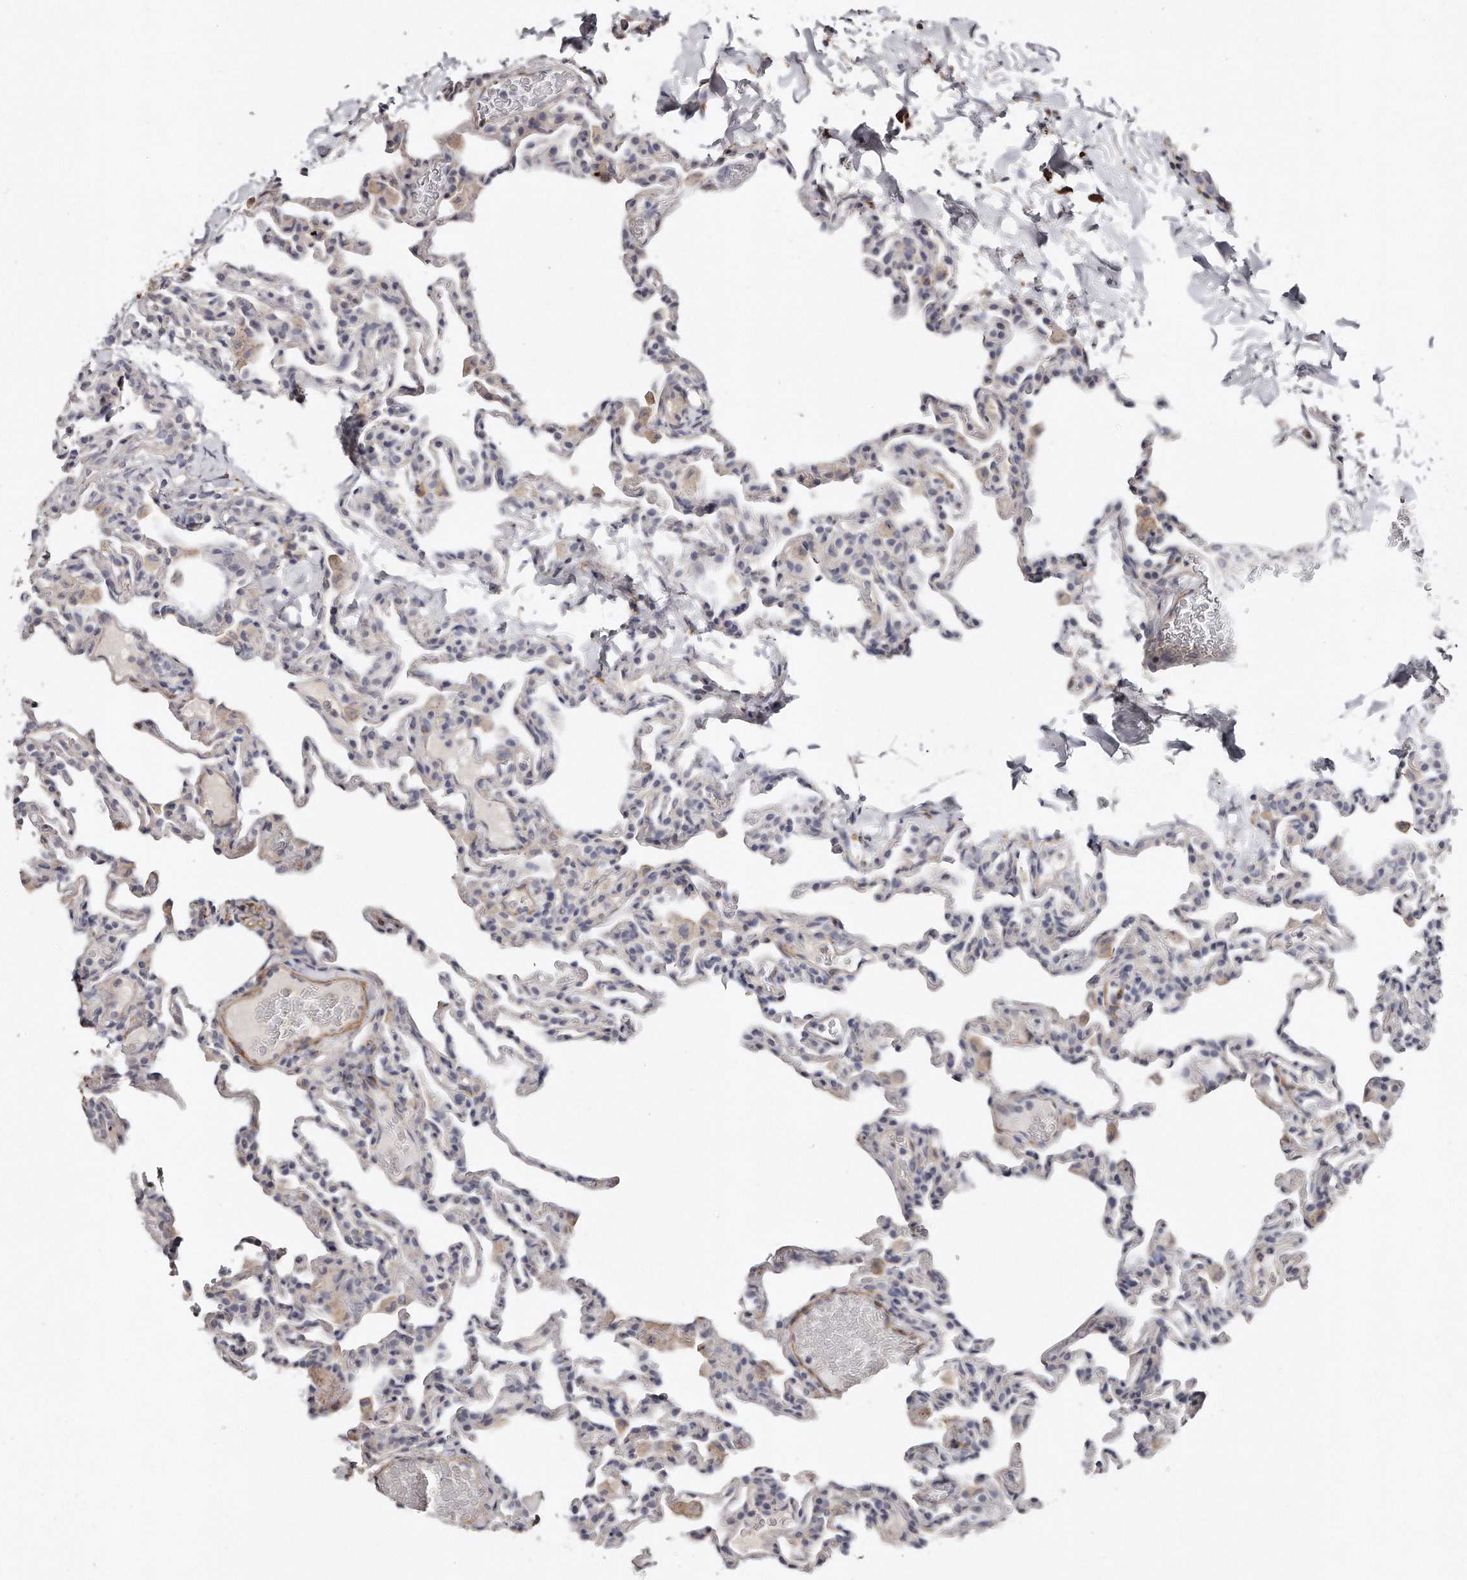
{"staining": {"intensity": "weak", "quantity": "<25%", "location": "cytoplasmic/membranous"}, "tissue": "lung", "cell_type": "Alveolar cells", "image_type": "normal", "snomed": [{"axis": "morphology", "description": "Normal tissue, NOS"}, {"axis": "topography", "description": "Lung"}], "caption": "Micrograph shows no protein expression in alveolar cells of normal lung.", "gene": "LMOD1", "patient": {"sex": "male", "age": 20}}